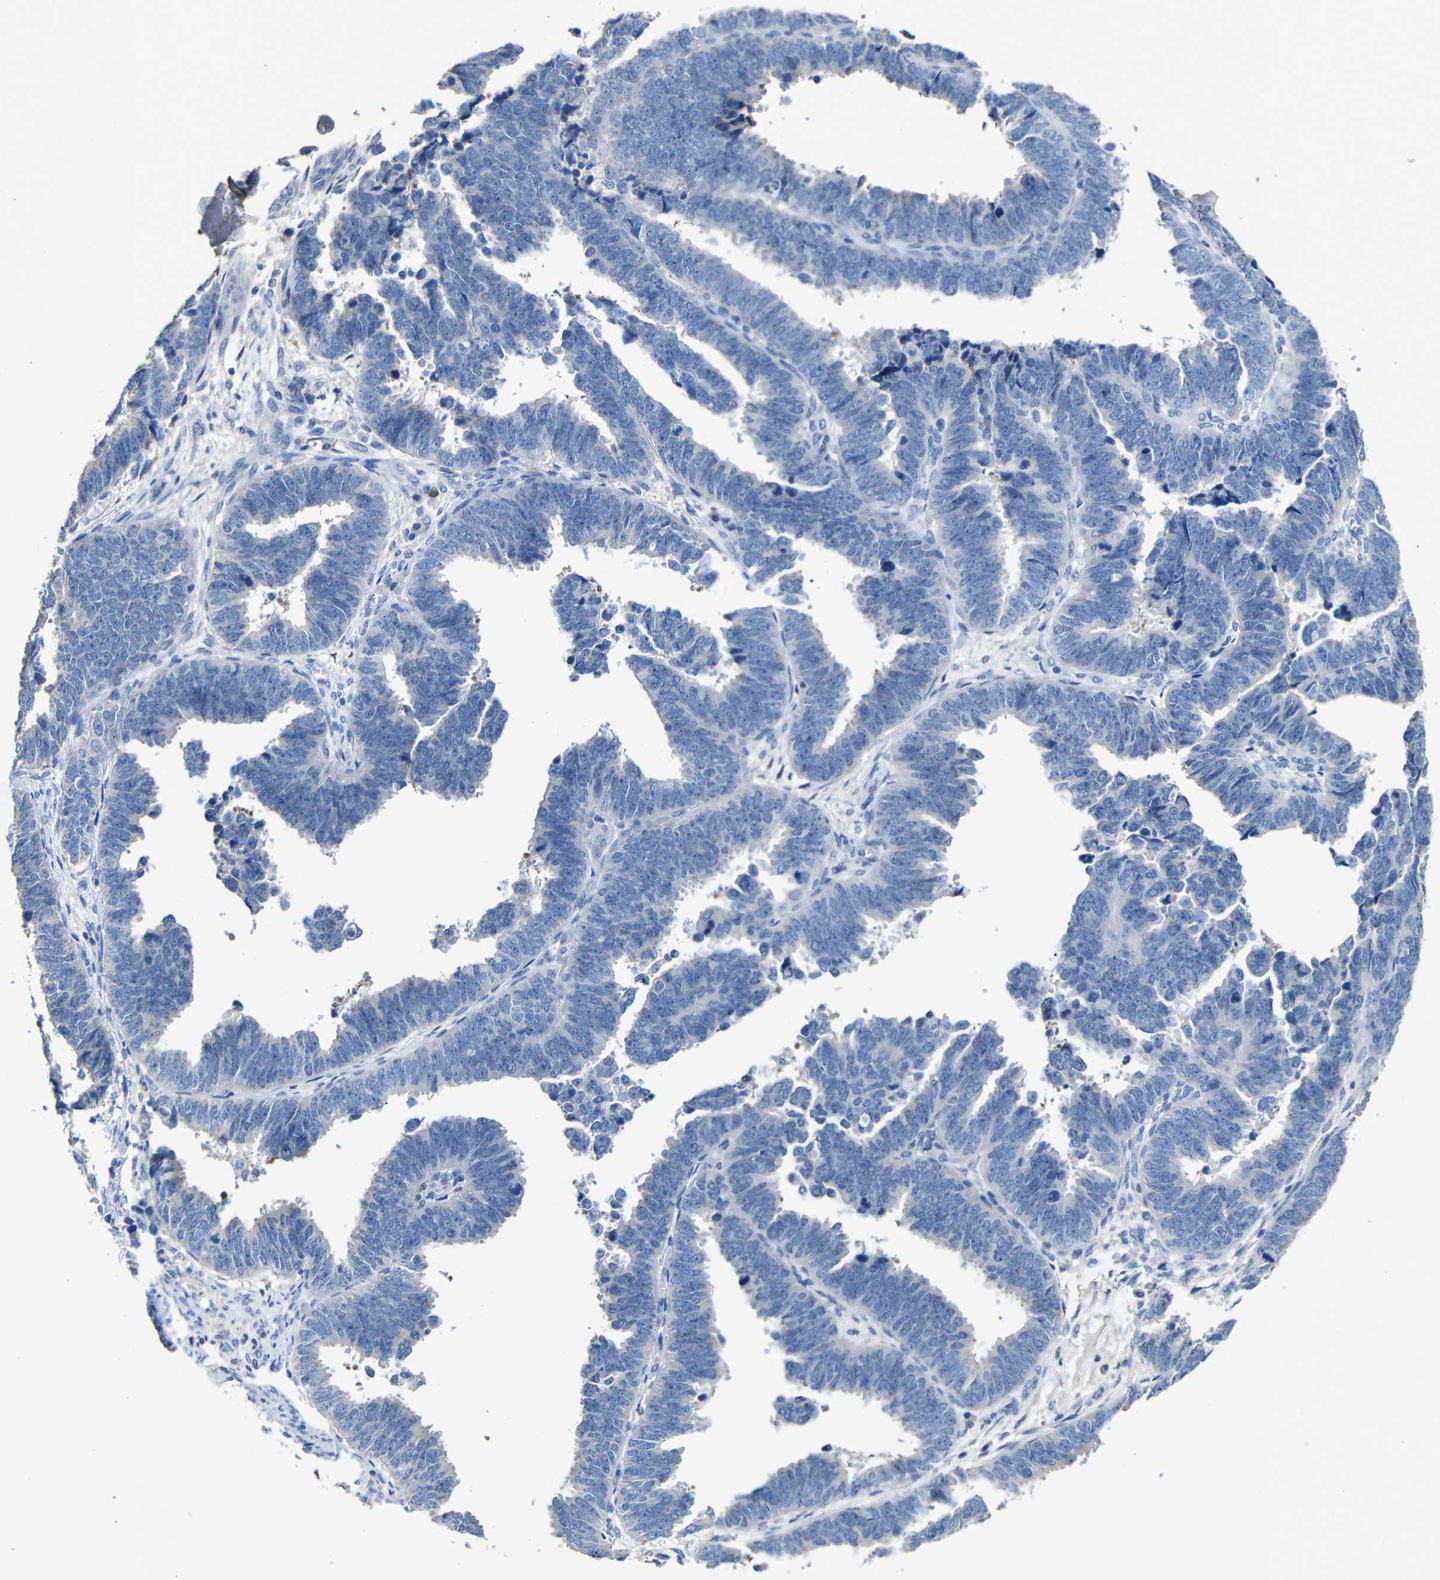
{"staining": {"intensity": "negative", "quantity": "none", "location": "none"}, "tissue": "endometrial cancer", "cell_type": "Tumor cells", "image_type": "cancer", "snomed": [{"axis": "morphology", "description": "Adenocarcinoma, NOS"}, {"axis": "topography", "description": "Endometrium"}], "caption": "Tumor cells are negative for brown protein staining in endometrial adenocarcinoma. The staining was performed using DAB (3,3'-diaminobenzidine) to visualize the protein expression in brown, while the nuclei were stained in blue with hematoxylin (Magnification: 20x).", "gene": "ACKR2", "patient": {"sex": "female", "age": 75}}